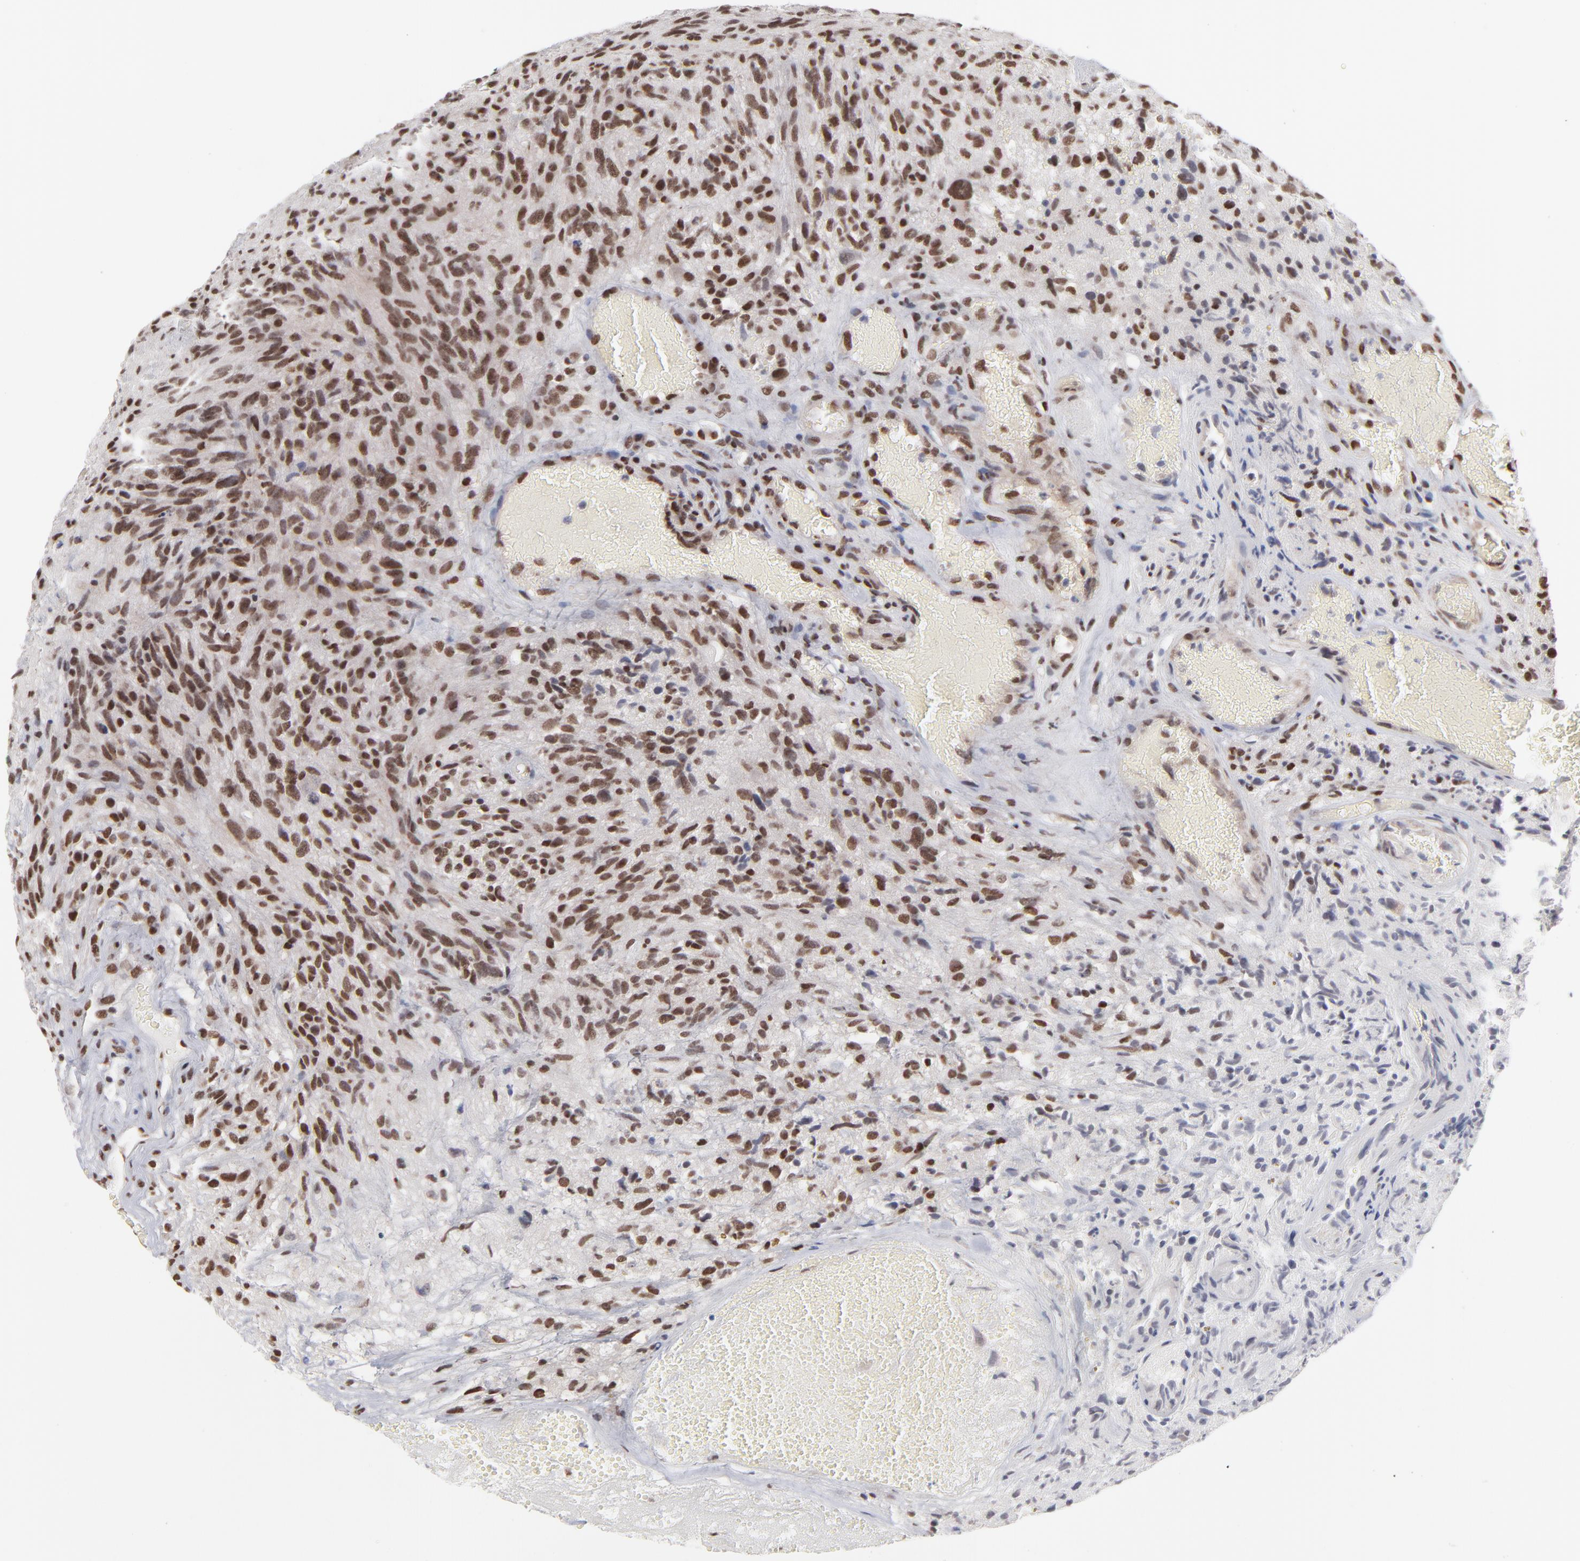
{"staining": {"intensity": "strong", "quantity": ">75%", "location": "nuclear"}, "tissue": "glioma", "cell_type": "Tumor cells", "image_type": "cancer", "snomed": [{"axis": "morphology", "description": "Normal tissue, NOS"}, {"axis": "morphology", "description": "Glioma, malignant, High grade"}, {"axis": "topography", "description": "Cerebral cortex"}], "caption": "Malignant glioma (high-grade) tissue reveals strong nuclear staining in approximately >75% of tumor cells The staining was performed using DAB (3,3'-diaminobenzidine), with brown indicating positive protein expression. Nuclei are stained blue with hematoxylin.", "gene": "ZNF3", "patient": {"sex": "male", "age": 75}}